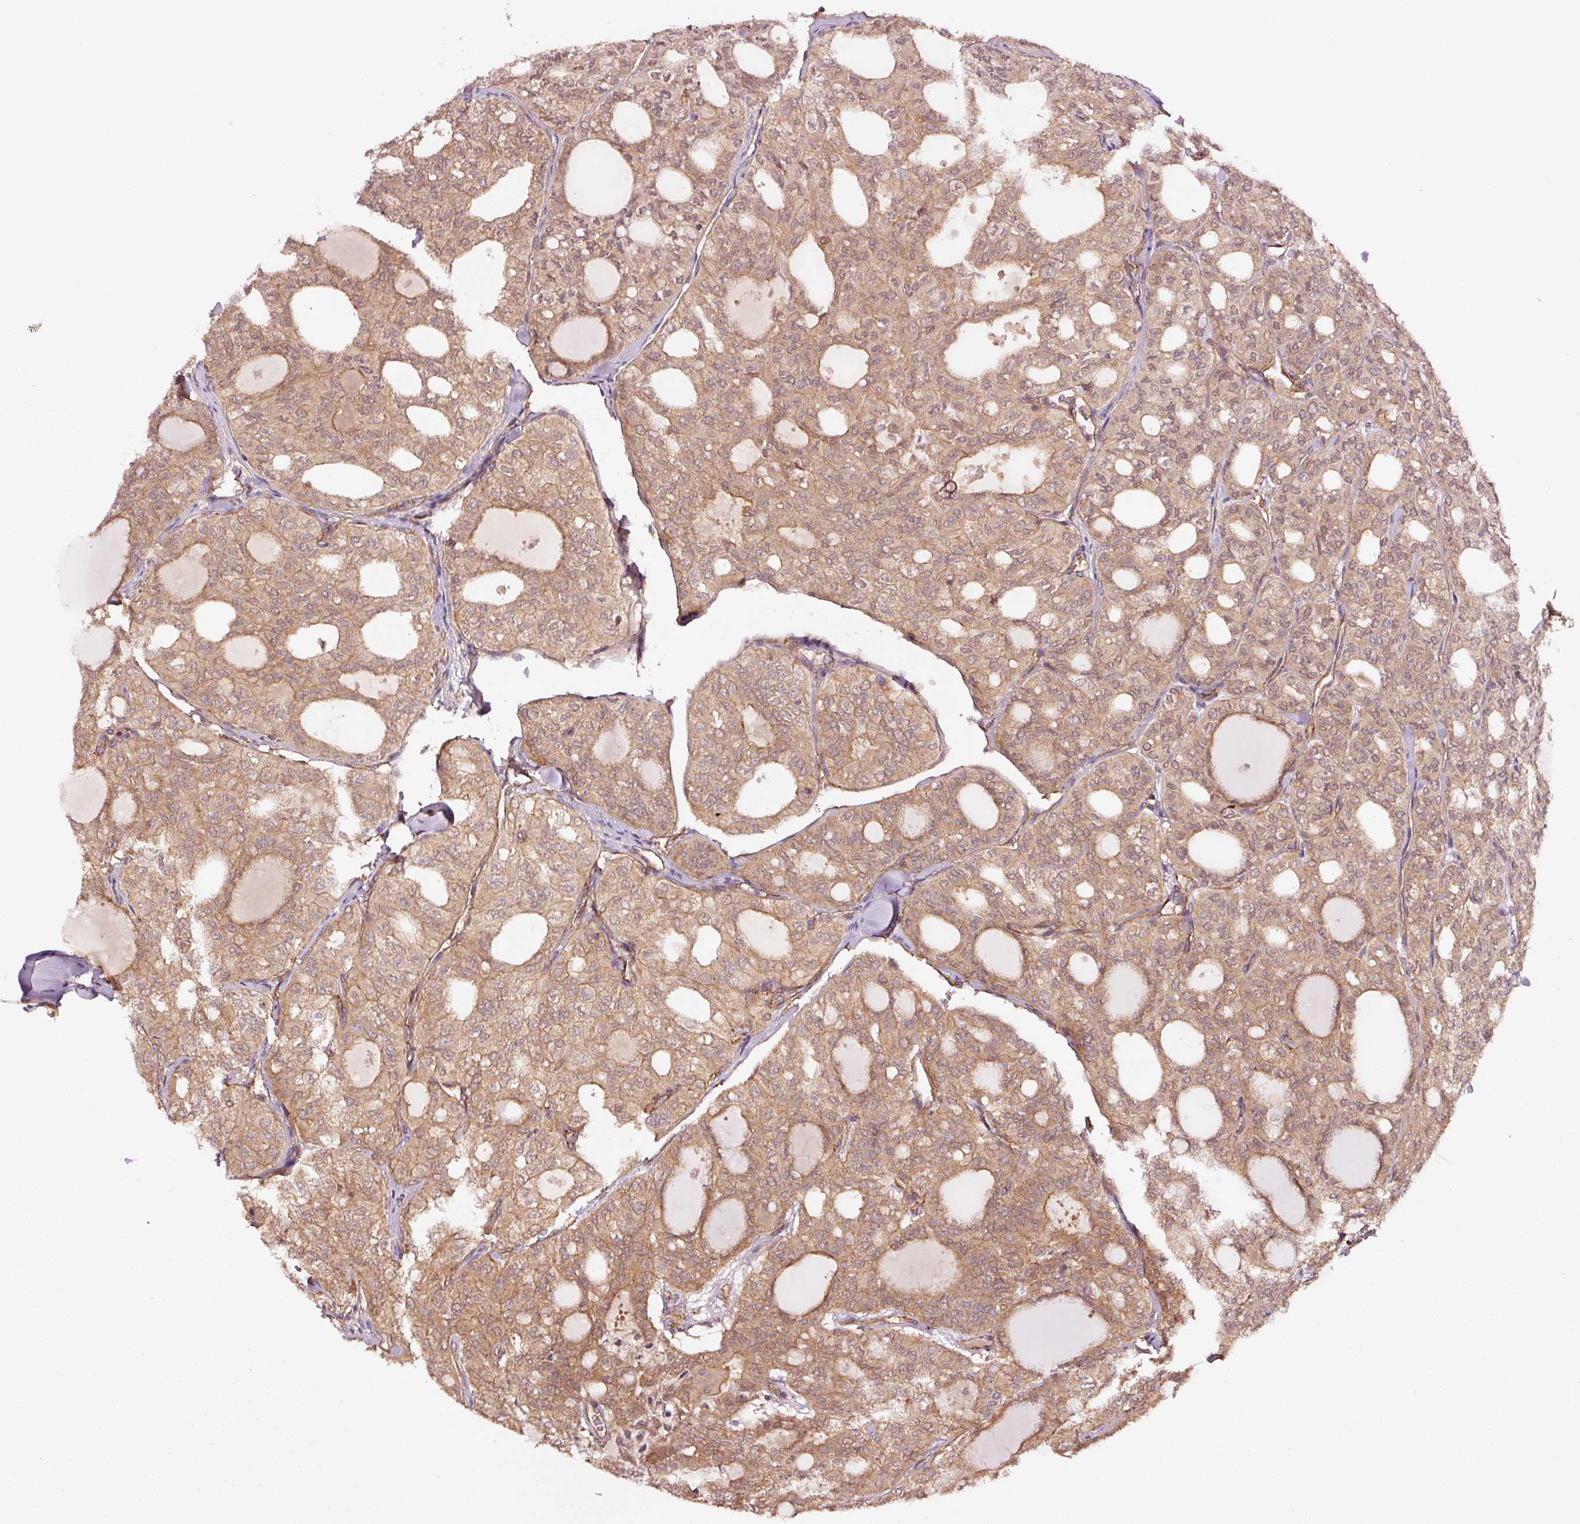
{"staining": {"intensity": "moderate", "quantity": ">75%", "location": "cytoplasmic/membranous,nuclear"}, "tissue": "thyroid cancer", "cell_type": "Tumor cells", "image_type": "cancer", "snomed": [{"axis": "morphology", "description": "Follicular adenoma carcinoma, NOS"}, {"axis": "topography", "description": "Thyroid gland"}], "caption": "Human thyroid cancer (follicular adenoma carcinoma) stained for a protein (brown) reveals moderate cytoplasmic/membranous and nuclear positive staining in approximately >75% of tumor cells.", "gene": "METAP1", "patient": {"sex": "male", "age": 75}}